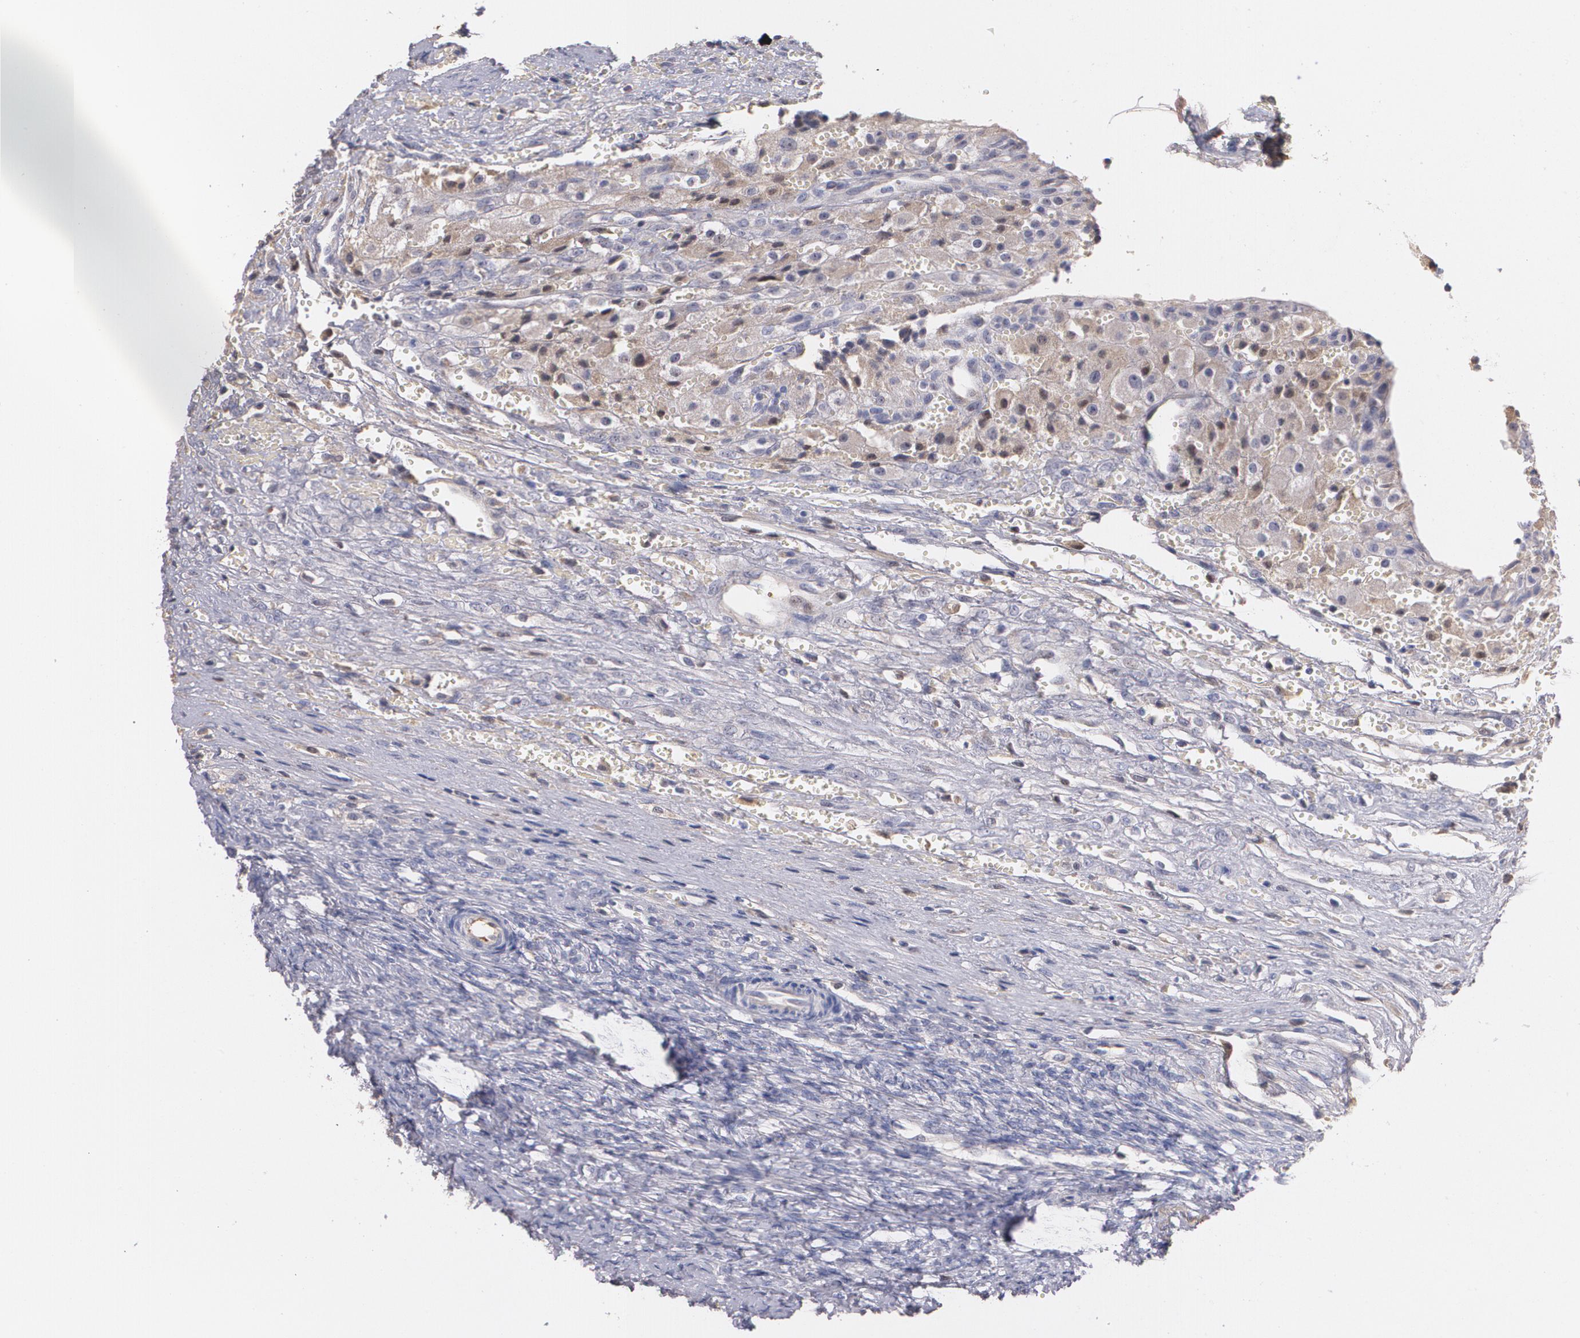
{"staining": {"intensity": "negative", "quantity": "none", "location": "none"}, "tissue": "ovary", "cell_type": "Follicle cells", "image_type": "normal", "snomed": [{"axis": "morphology", "description": "Normal tissue, NOS"}, {"axis": "topography", "description": "Ovary"}], "caption": "Human ovary stained for a protein using immunohistochemistry shows no staining in follicle cells.", "gene": "AMBP", "patient": {"sex": "female", "age": 56}}